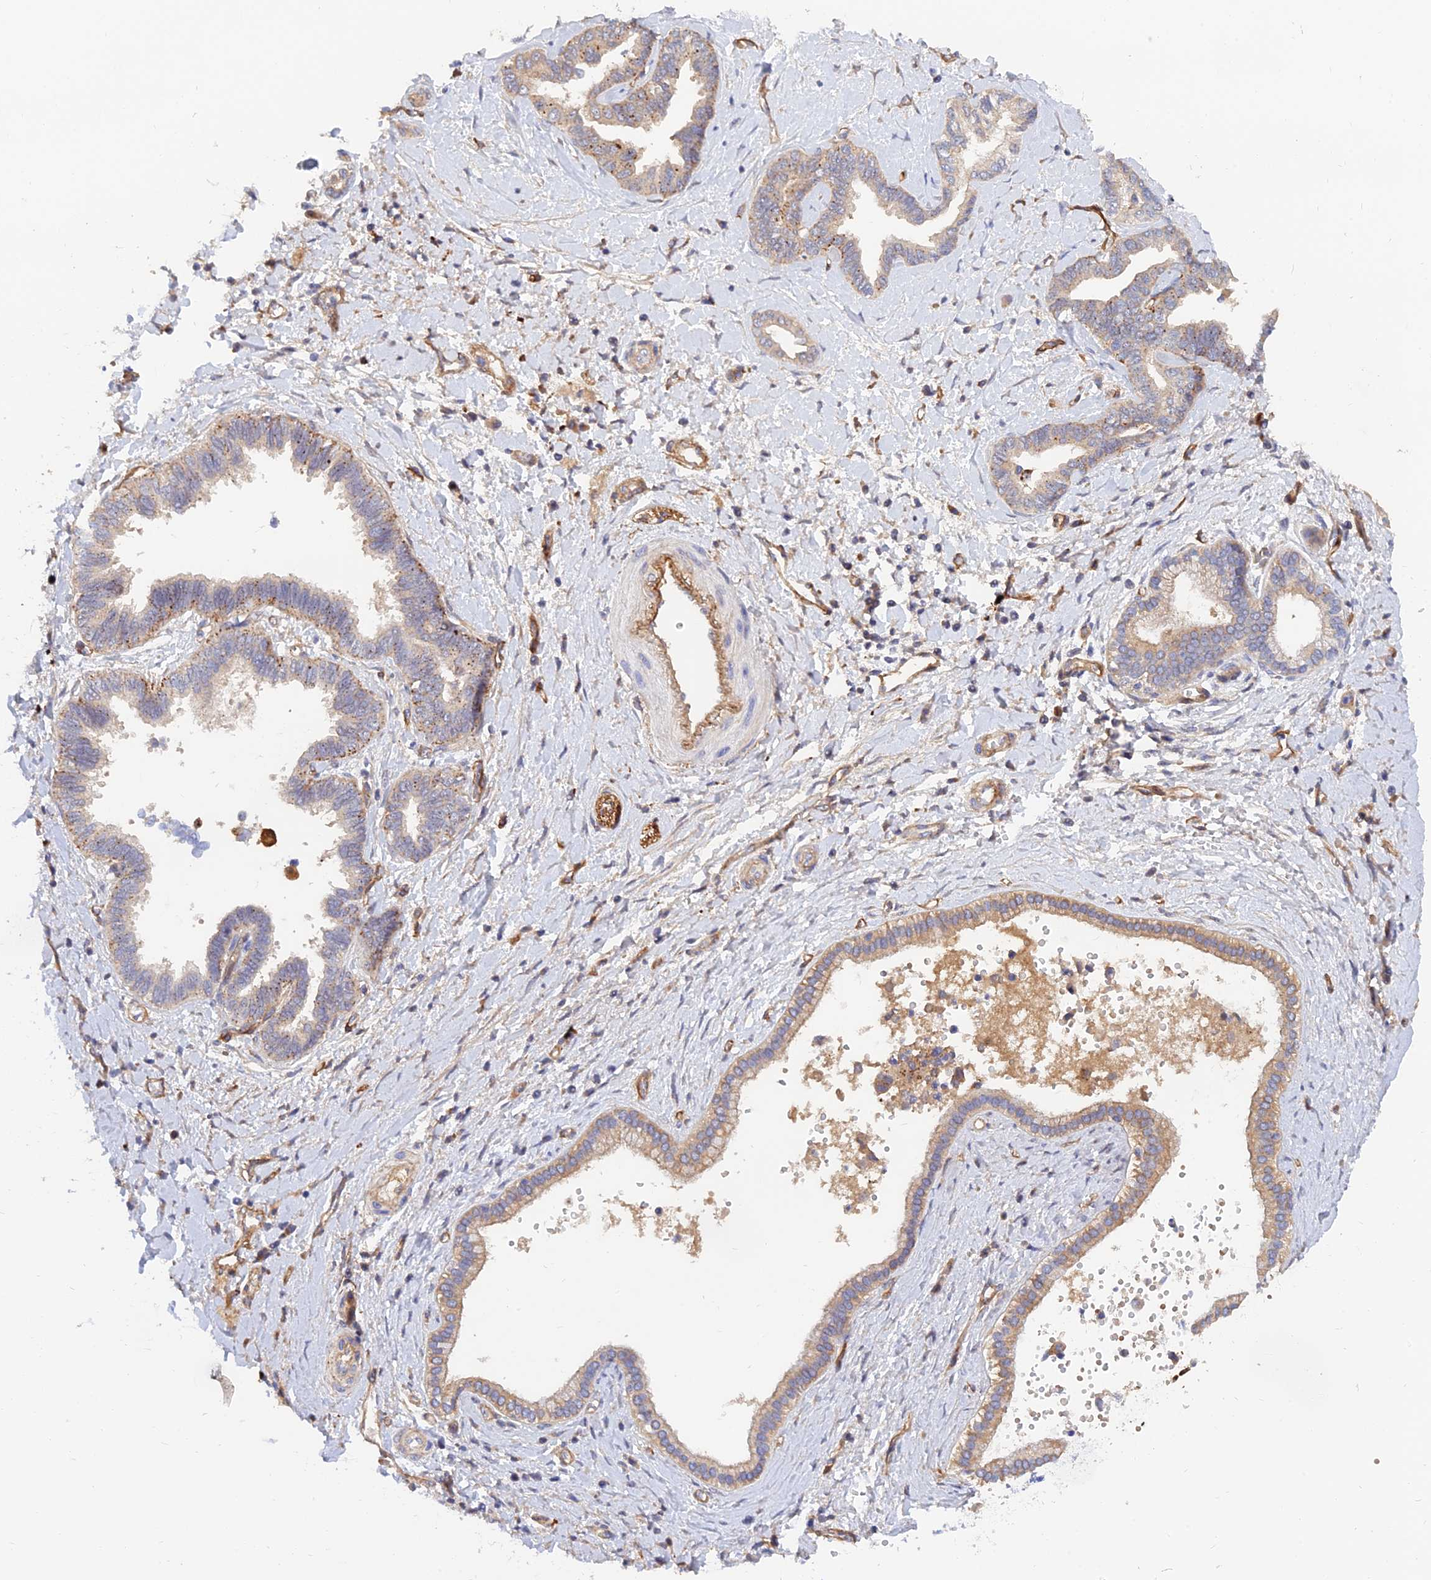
{"staining": {"intensity": "moderate", "quantity": "<25%", "location": "cytoplasmic/membranous"}, "tissue": "liver cancer", "cell_type": "Tumor cells", "image_type": "cancer", "snomed": [{"axis": "morphology", "description": "Cholangiocarcinoma"}, {"axis": "topography", "description": "Liver"}], "caption": "Liver cholangiocarcinoma stained for a protein (brown) reveals moderate cytoplasmic/membranous positive expression in approximately <25% of tumor cells.", "gene": "MRPL35", "patient": {"sex": "female", "age": 77}}